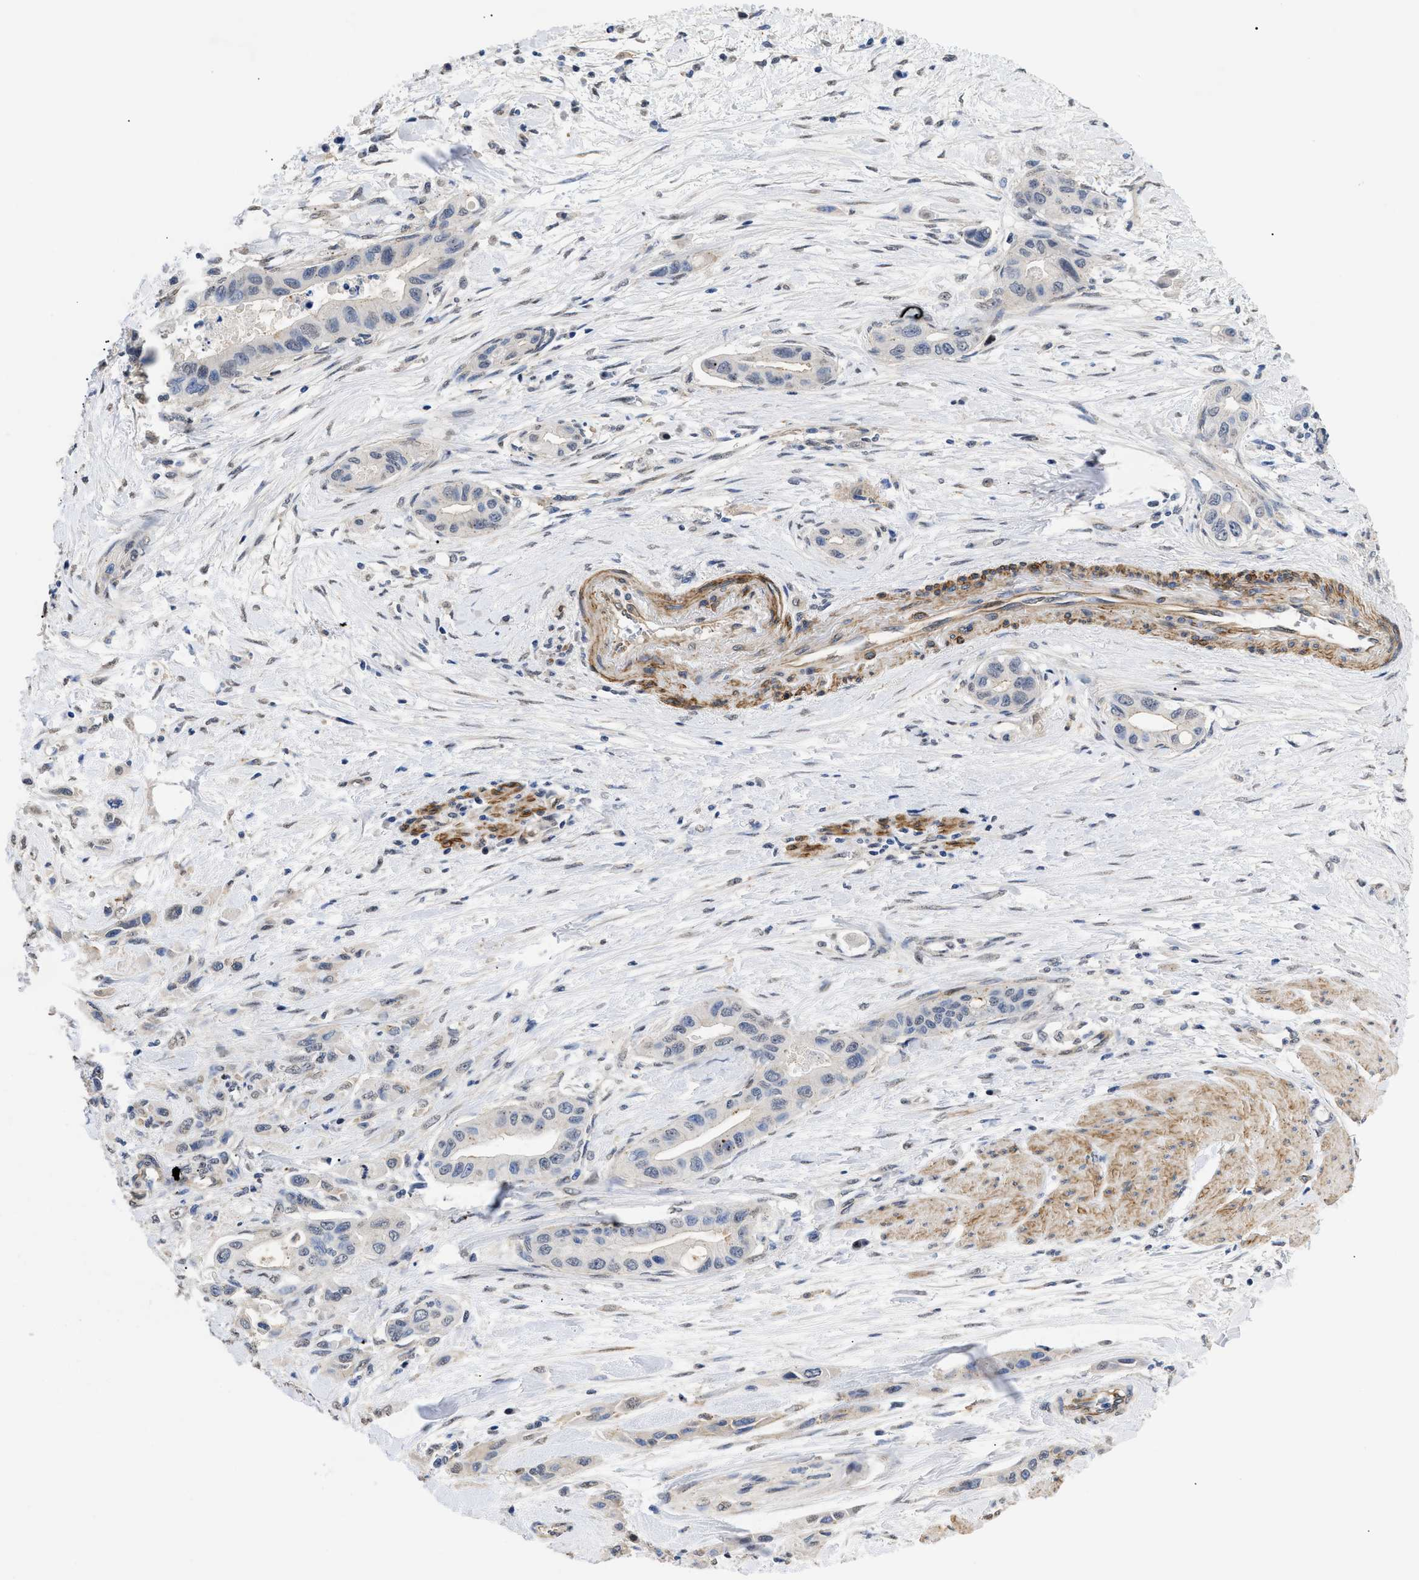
{"staining": {"intensity": "negative", "quantity": "none", "location": "none"}, "tissue": "pancreatic cancer", "cell_type": "Tumor cells", "image_type": "cancer", "snomed": [{"axis": "morphology", "description": "Adenocarcinoma, NOS"}, {"axis": "topography", "description": "Pancreas"}], "caption": "This is an IHC micrograph of human pancreatic adenocarcinoma. There is no expression in tumor cells.", "gene": "SFXN5", "patient": {"sex": "female", "age": 73}}